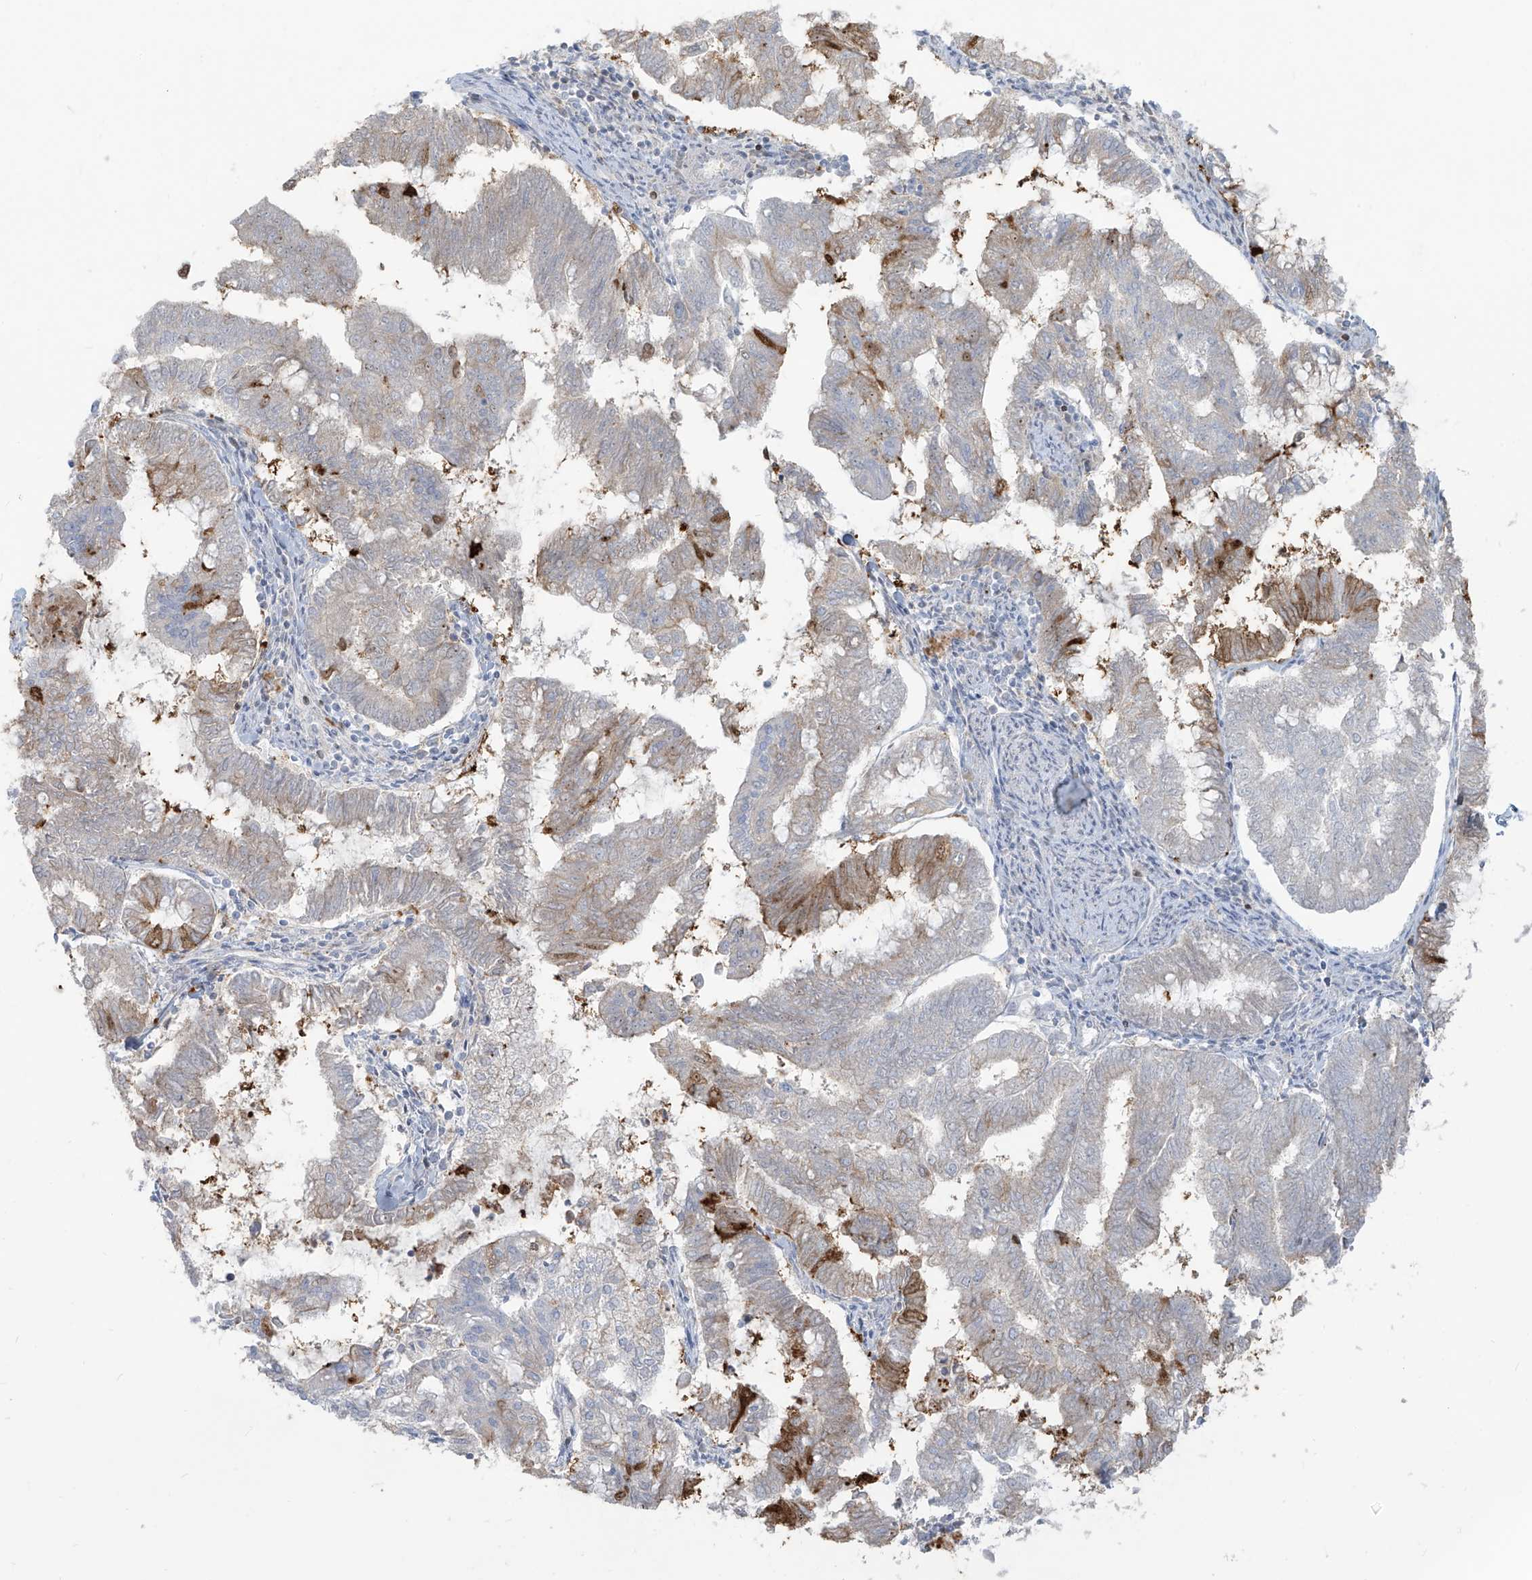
{"staining": {"intensity": "moderate", "quantity": "<25%", "location": "cytoplasmic/membranous"}, "tissue": "endometrial cancer", "cell_type": "Tumor cells", "image_type": "cancer", "snomed": [{"axis": "morphology", "description": "Adenocarcinoma, NOS"}, {"axis": "topography", "description": "Endometrium"}], "caption": "DAB immunohistochemical staining of adenocarcinoma (endometrial) reveals moderate cytoplasmic/membranous protein positivity in approximately <25% of tumor cells.", "gene": "NOTO", "patient": {"sex": "female", "age": 79}}